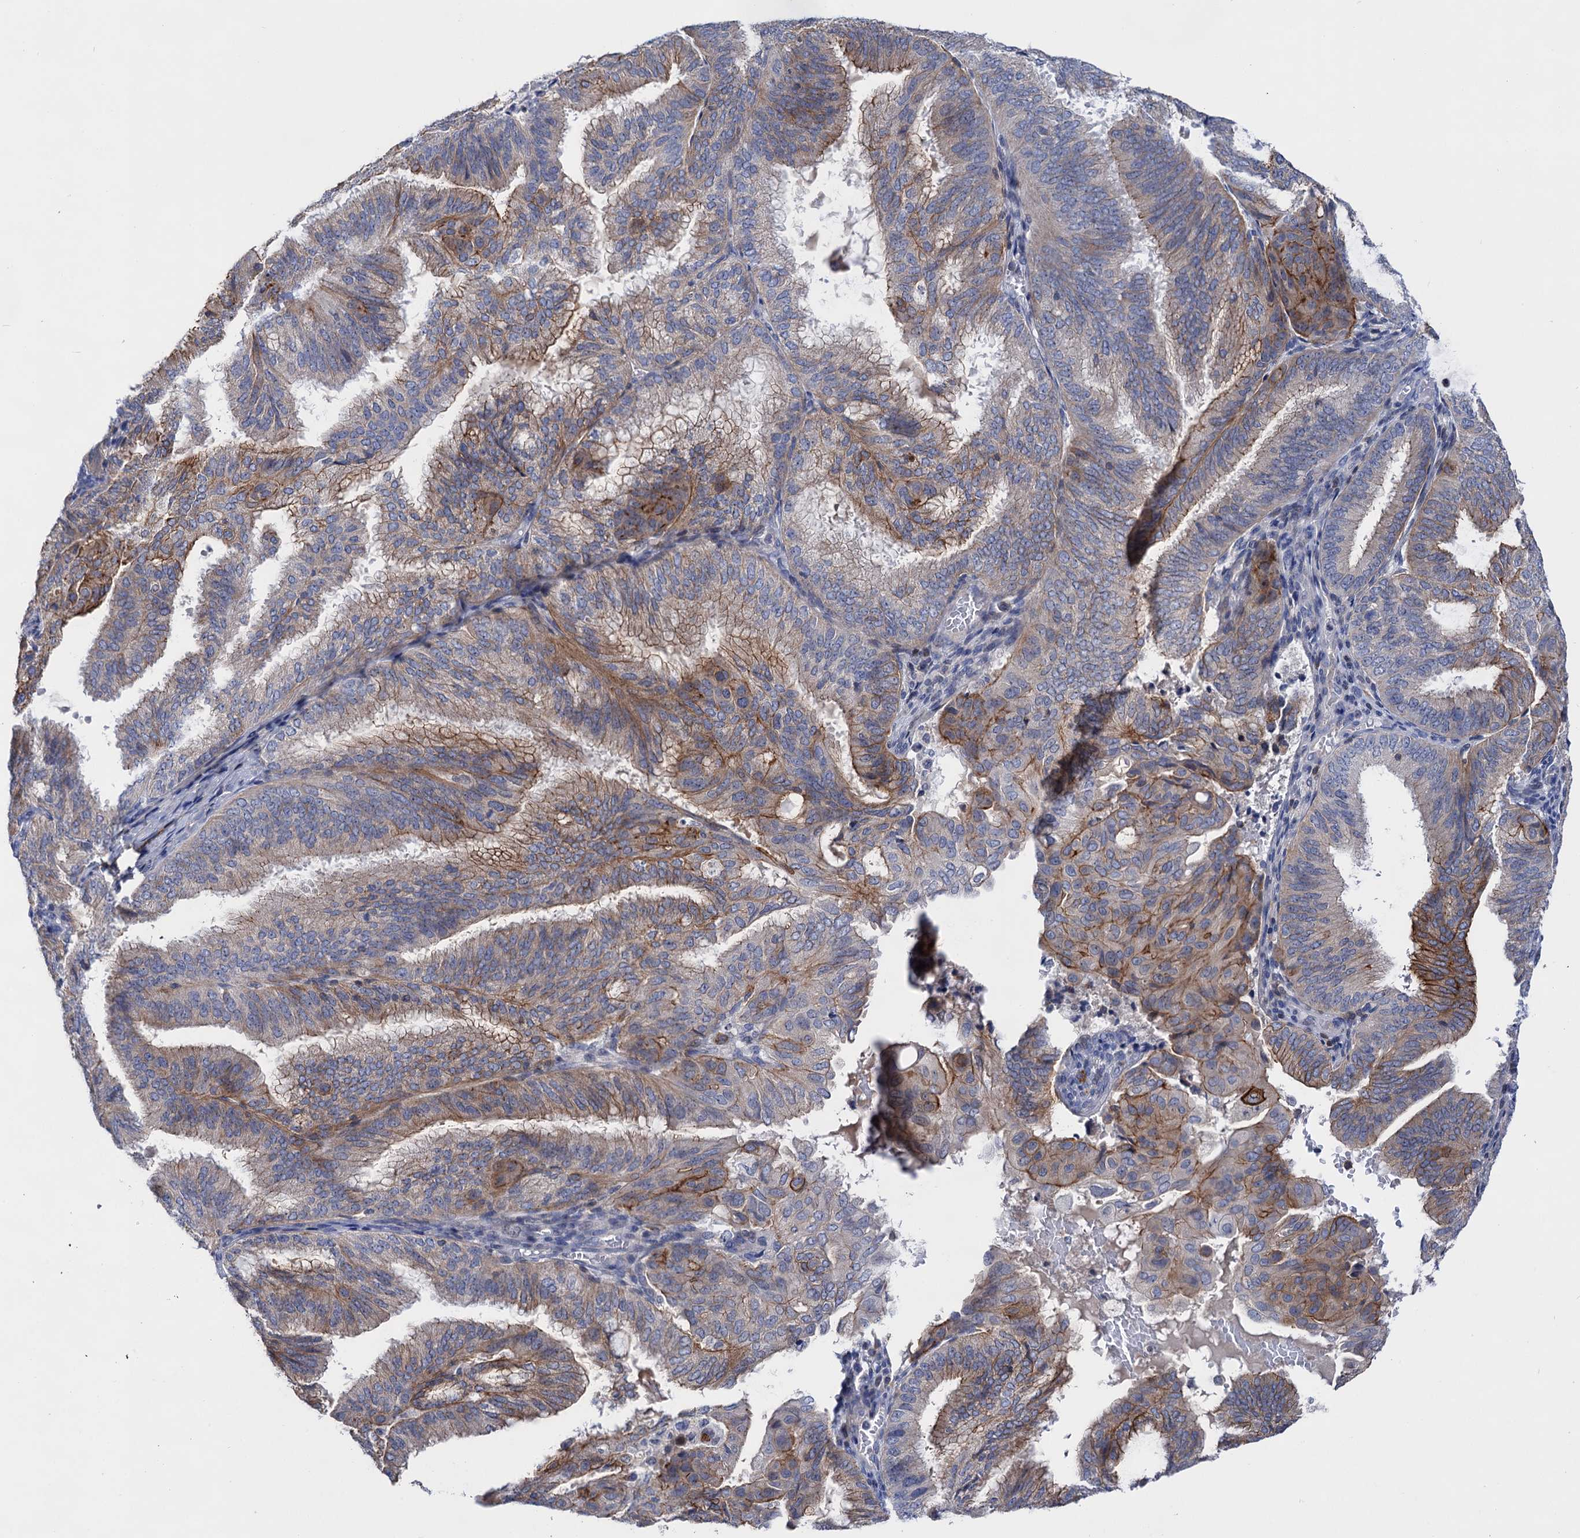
{"staining": {"intensity": "moderate", "quantity": ">75%", "location": "cytoplasmic/membranous"}, "tissue": "endometrial cancer", "cell_type": "Tumor cells", "image_type": "cancer", "snomed": [{"axis": "morphology", "description": "Adenocarcinoma, NOS"}, {"axis": "topography", "description": "Endometrium"}], "caption": "This photomicrograph reveals IHC staining of human endometrial cancer (adenocarcinoma), with medium moderate cytoplasmic/membranous positivity in about >75% of tumor cells.", "gene": "ABLIM1", "patient": {"sex": "female", "age": 49}}